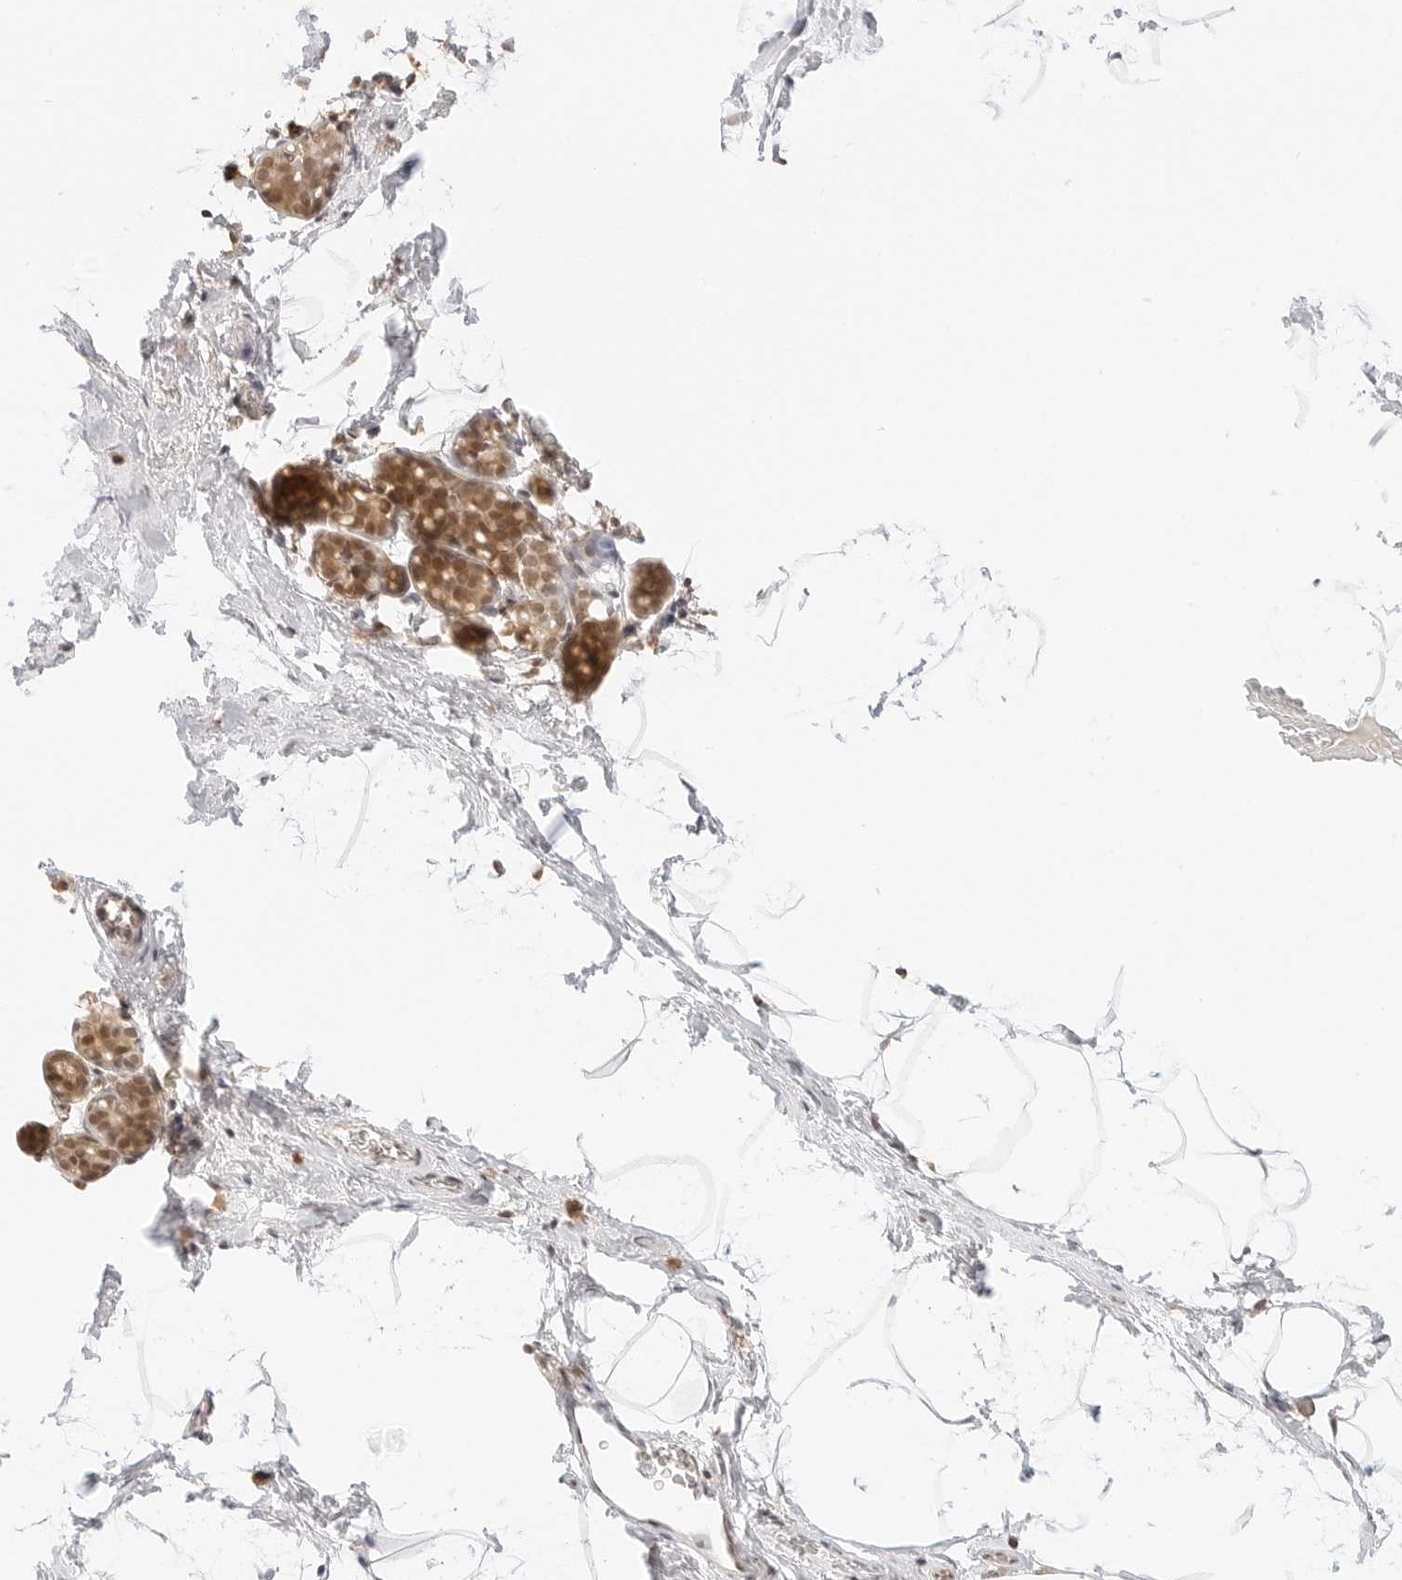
{"staining": {"intensity": "negative", "quantity": "none", "location": "none"}, "tissue": "breast", "cell_type": "Adipocytes", "image_type": "normal", "snomed": [{"axis": "morphology", "description": "Normal tissue, NOS"}, {"axis": "topography", "description": "Breast"}], "caption": "Breast was stained to show a protein in brown. There is no significant staining in adipocytes. Nuclei are stained in blue.", "gene": "SEPTIN4", "patient": {"sex": "female", "age": 62}}